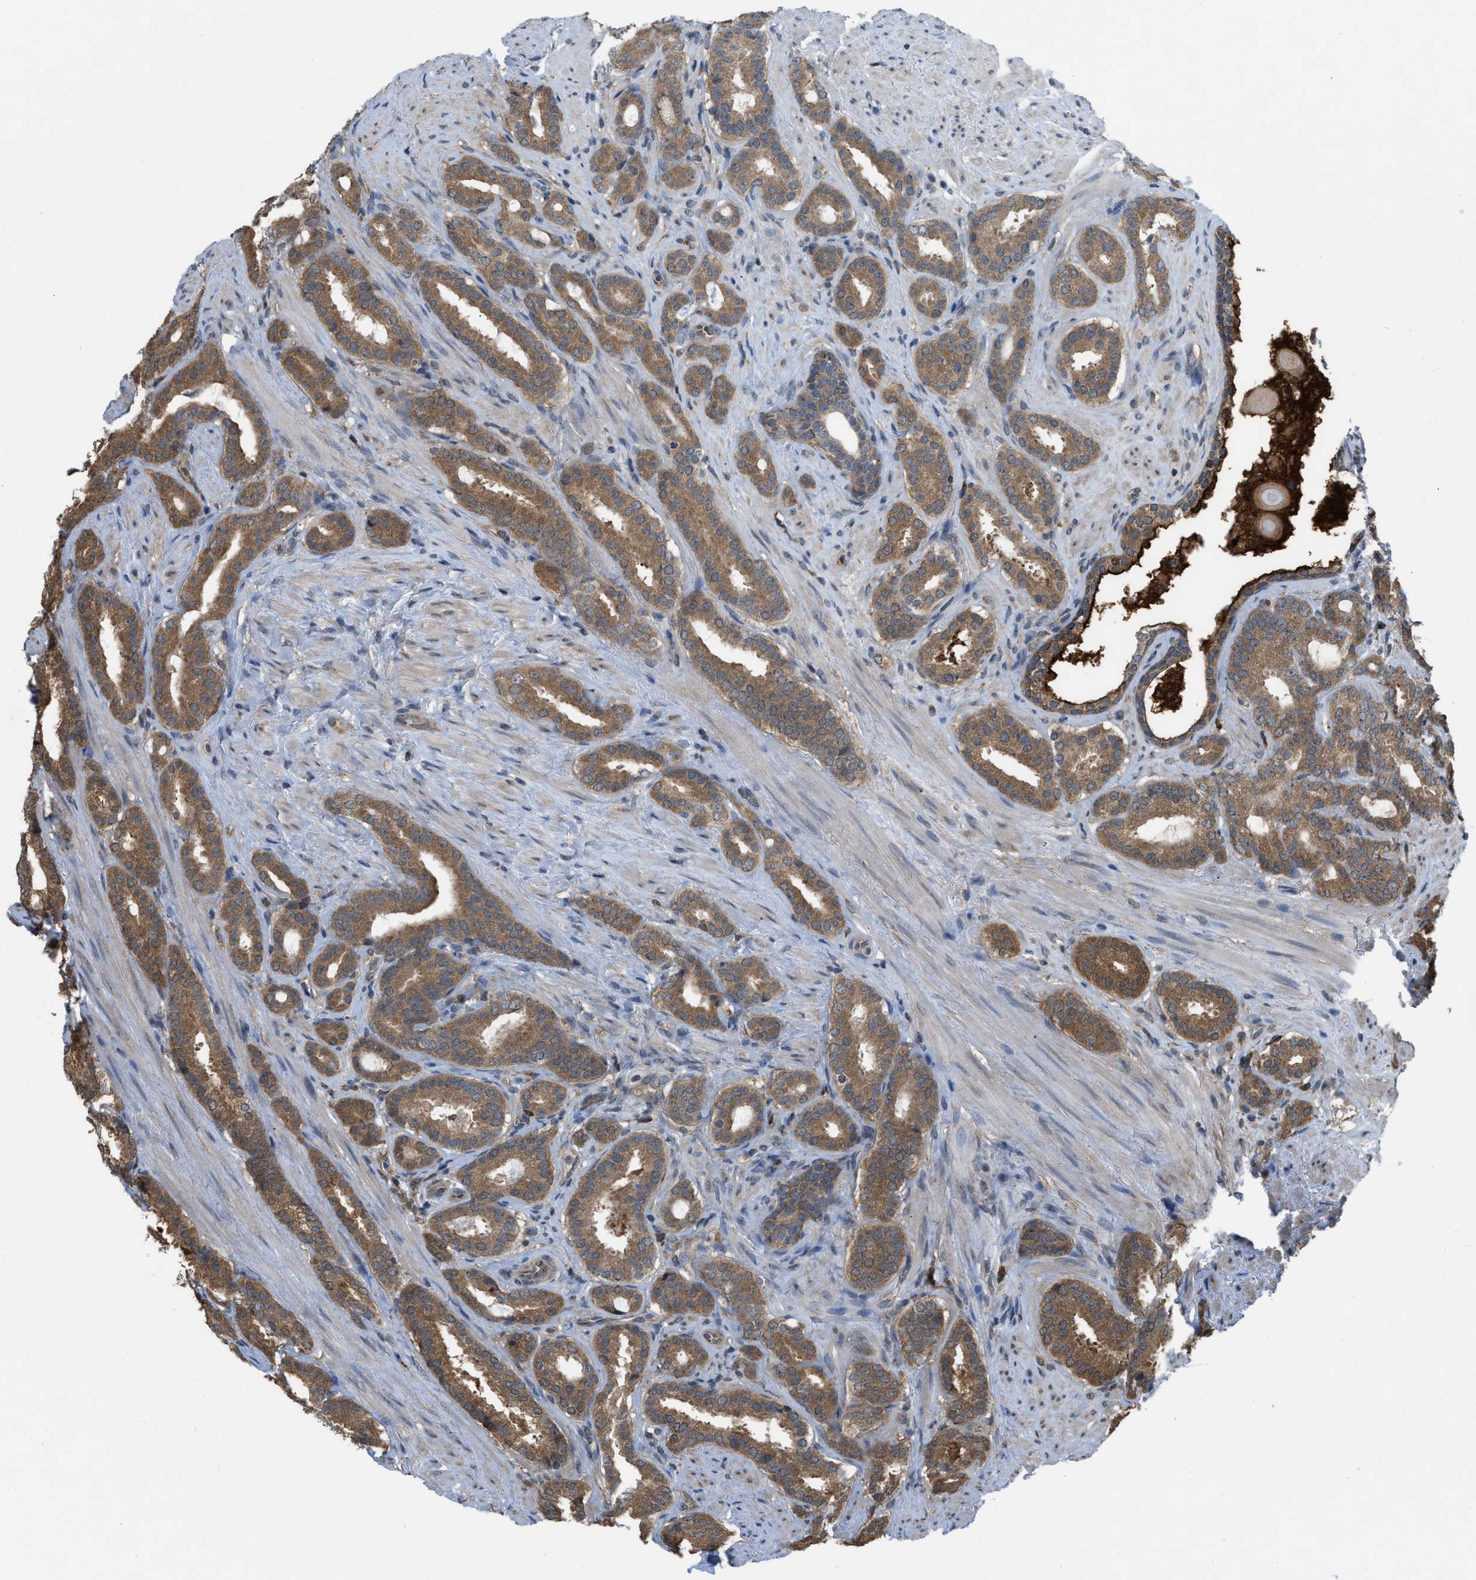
{"staining": {"intensity": "moderate", "quantity": ">75%", "location": "cytoplasmic/membranous"}, "tissue": "prostate cancer", "cell_type": "Tumor cells", "image_type": "cancer", "snomed": [{"axis": "morphology", "description": "Adenocarcinoma, Low grade"}, {"axis": "topography", "description": "Prostate"}], "caption": "IHC of human prostate cancer (adenocarcinoma (low-grade)) exhibits medium levels of moderate cytoplasmic/membranous staining in about >75% of tumor cells.", "gene": "BCL7C", "patient": {"sex": "male", "age": 69}}